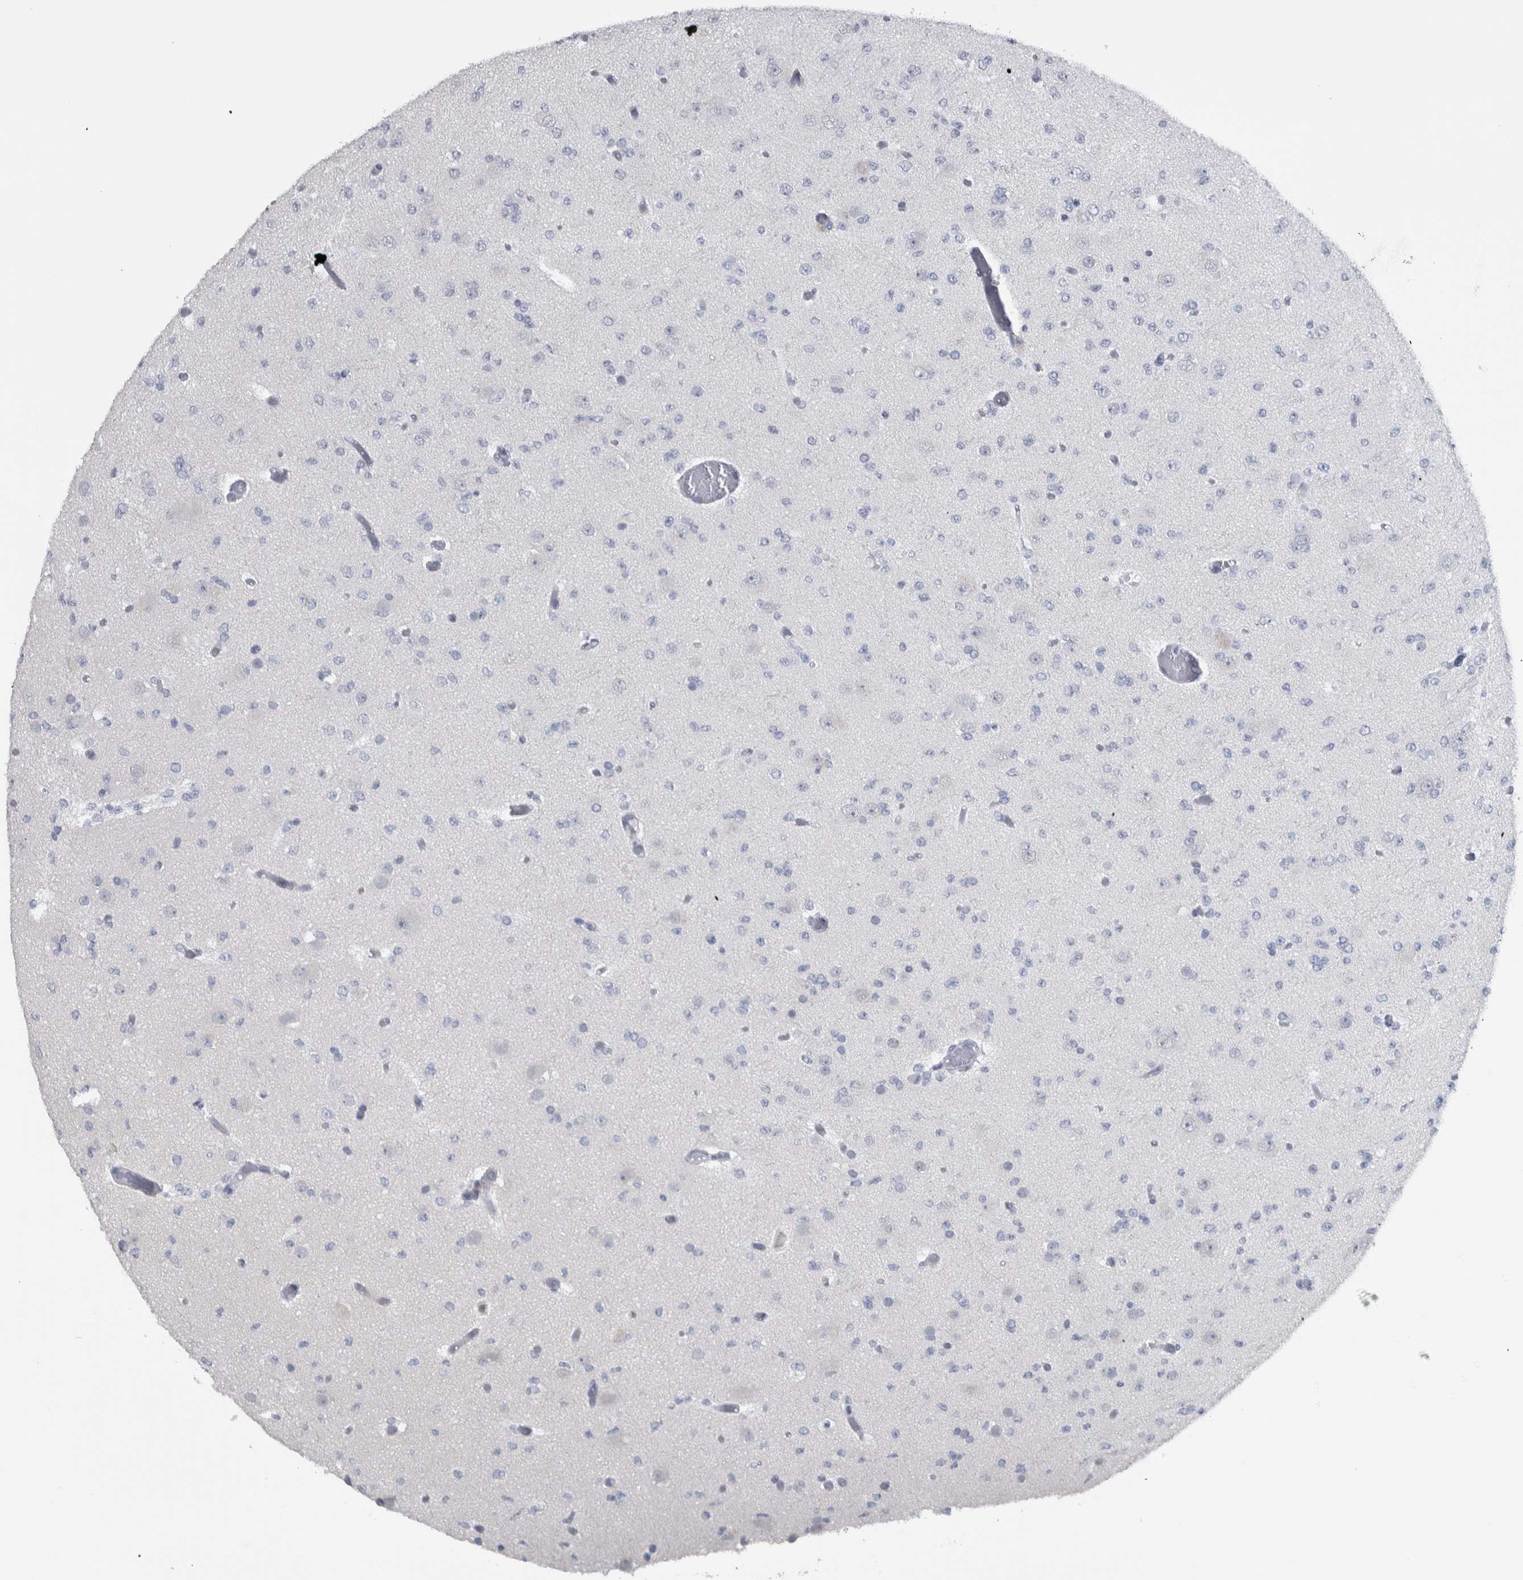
{"staining": {"intensity": "negative", "quantity": "none", "location": "none"}, "tissue": "glioma", "cell_type": "Tumor cells", "image_type": "cancer", "snomed": [{"axis": "morphology", "description": "Glioma, malignant, Low grade"}, {"axis": "topography", "description": "Brain"}], "caption": "Immunohistochemistry image of human malignant glioma (low-grade) stained for a protein (brown), which shows no expression in tumor cells. Nuclei are stained in blue.", "gene": "CDH17", "patient": {"sex": "female", "age": 22}}